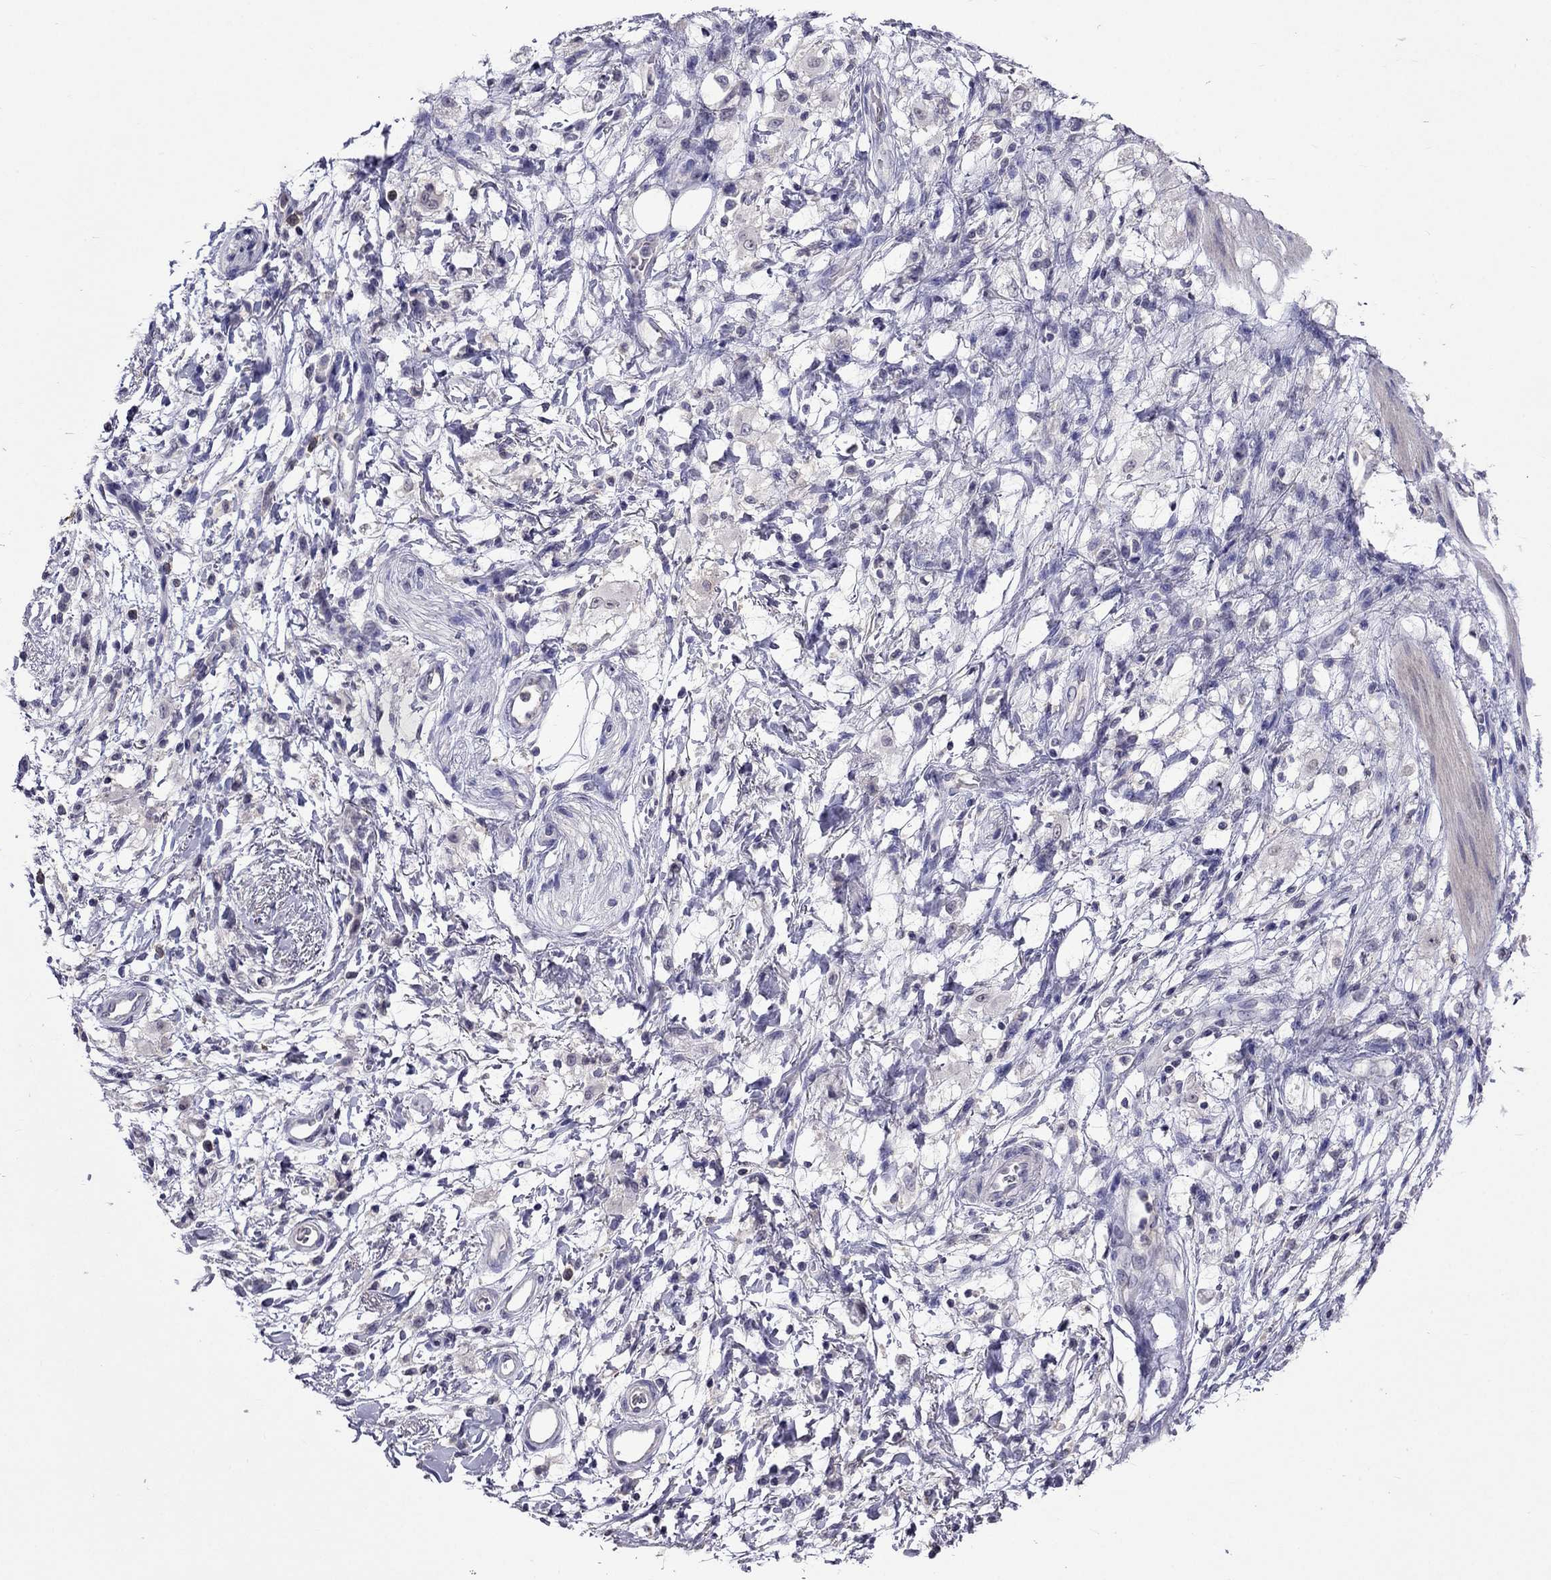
{"staining": {"intensity": "negative", "quantity": "none", "location": "none"}, "tissue": "stomach cancer", "cell_type": "Tumor cells", "image_type": "cancer", "snomed": [{"axis": "morphology", "description": "Adenocarcinoma, NOS"}, {"axis": "topography", "description": "Stomach"}], "caption": "DAB immunohistochemical staining of human stomach cancer (adenocarcinoma) displays no significant positivity in tumor cells.", "gene": "AQP9", "patient": {"sex": "female", "age": 60}}